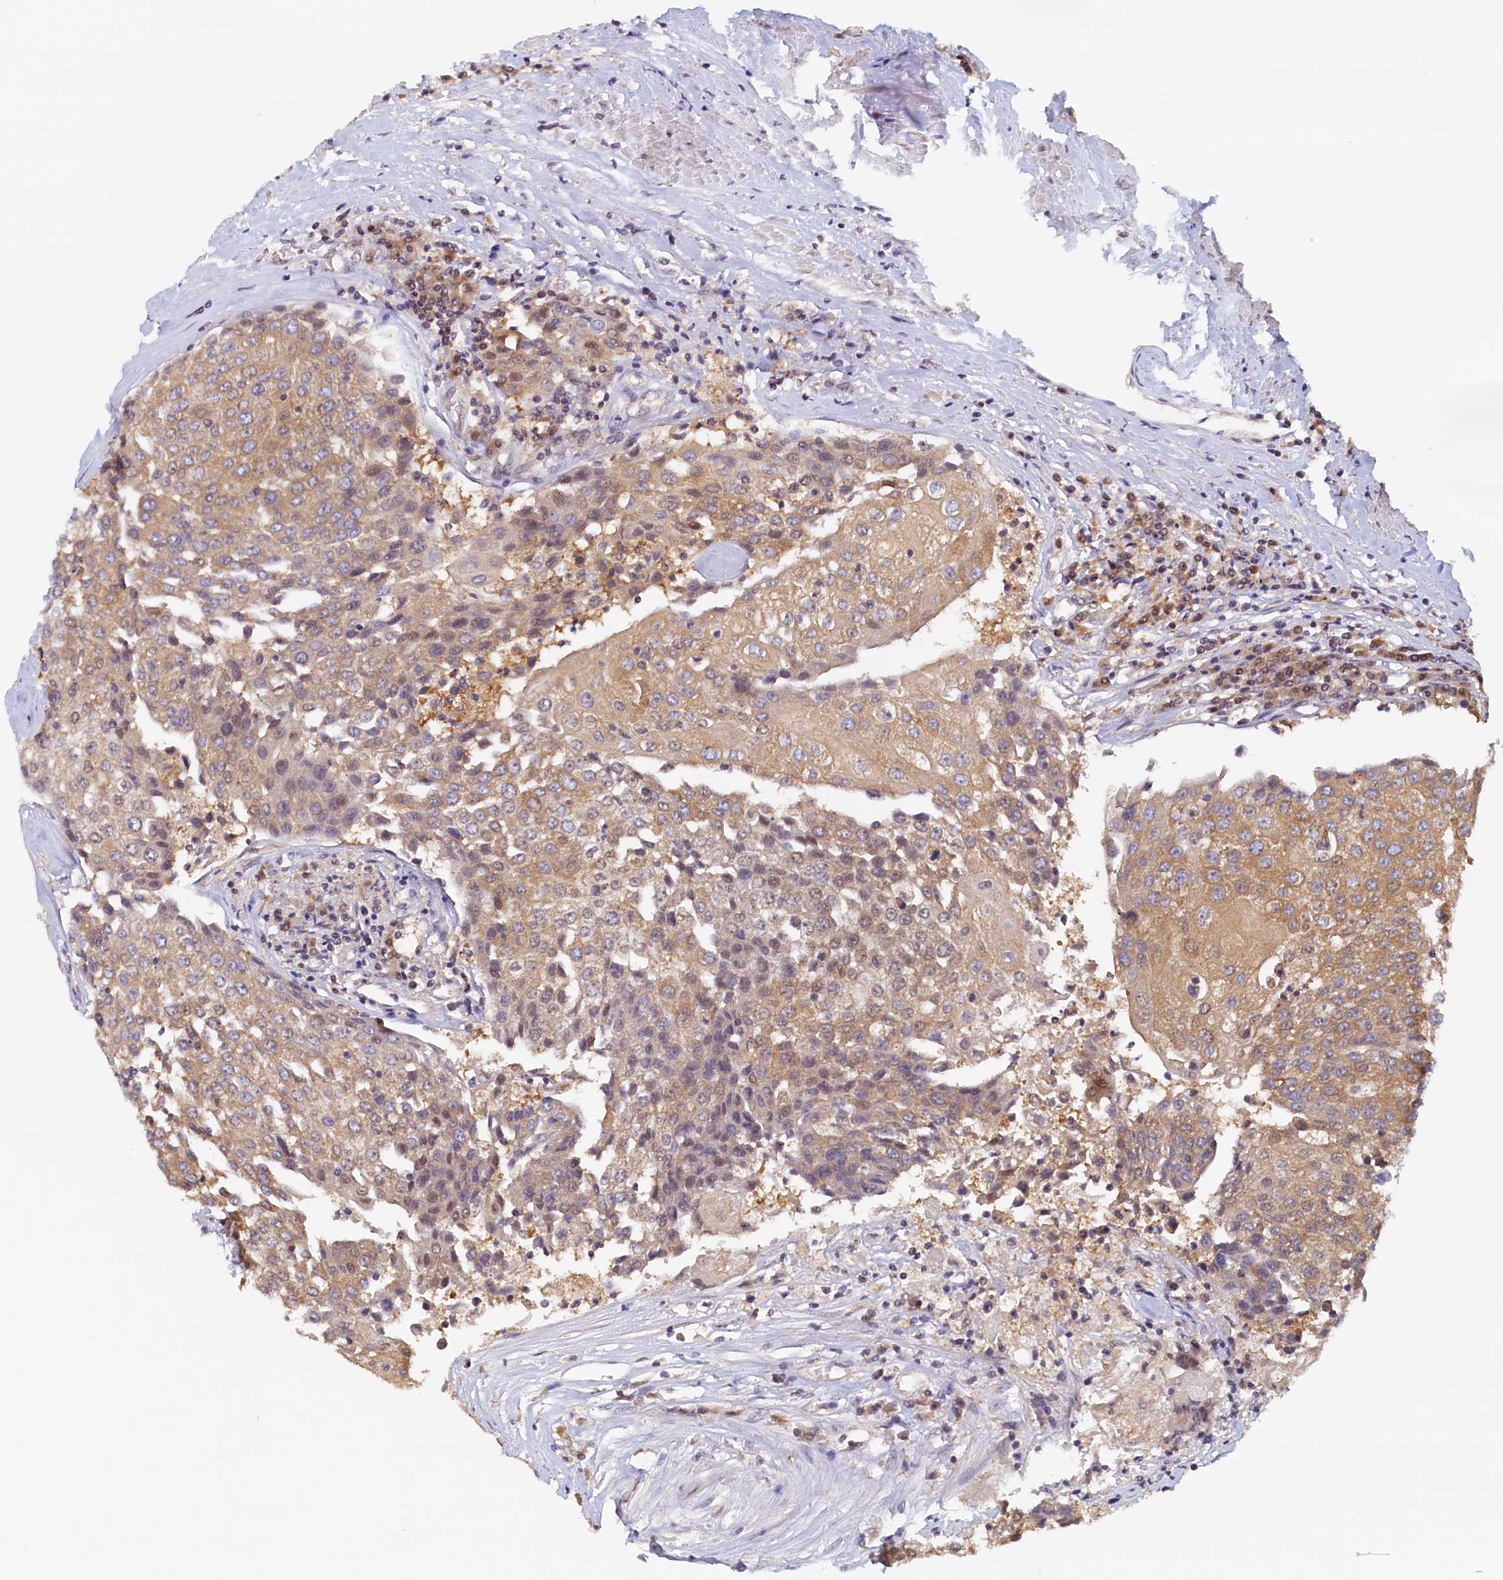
{"staining": {"intensity": "moderate", "quantity": ">75%", "location": "cytoplasmic/membranous"}, "tissue": "urothelial cancer", "cell_type": "Tumor cells", "image_type": "cancer", "snomed": [{"axis": "morphology", "description": "Urothelial carcinoma, High grade"}, {"axis": "topography", "description": "Urinary bladder"}], "caption": "Moderate cytoplasmic/membranous positivity is appreciated in approximately >75% of tumor cells in high-grade urothelial carcinoma.", "gene": "PAAF1", "patient": {"sex": "female", "age": 85}}